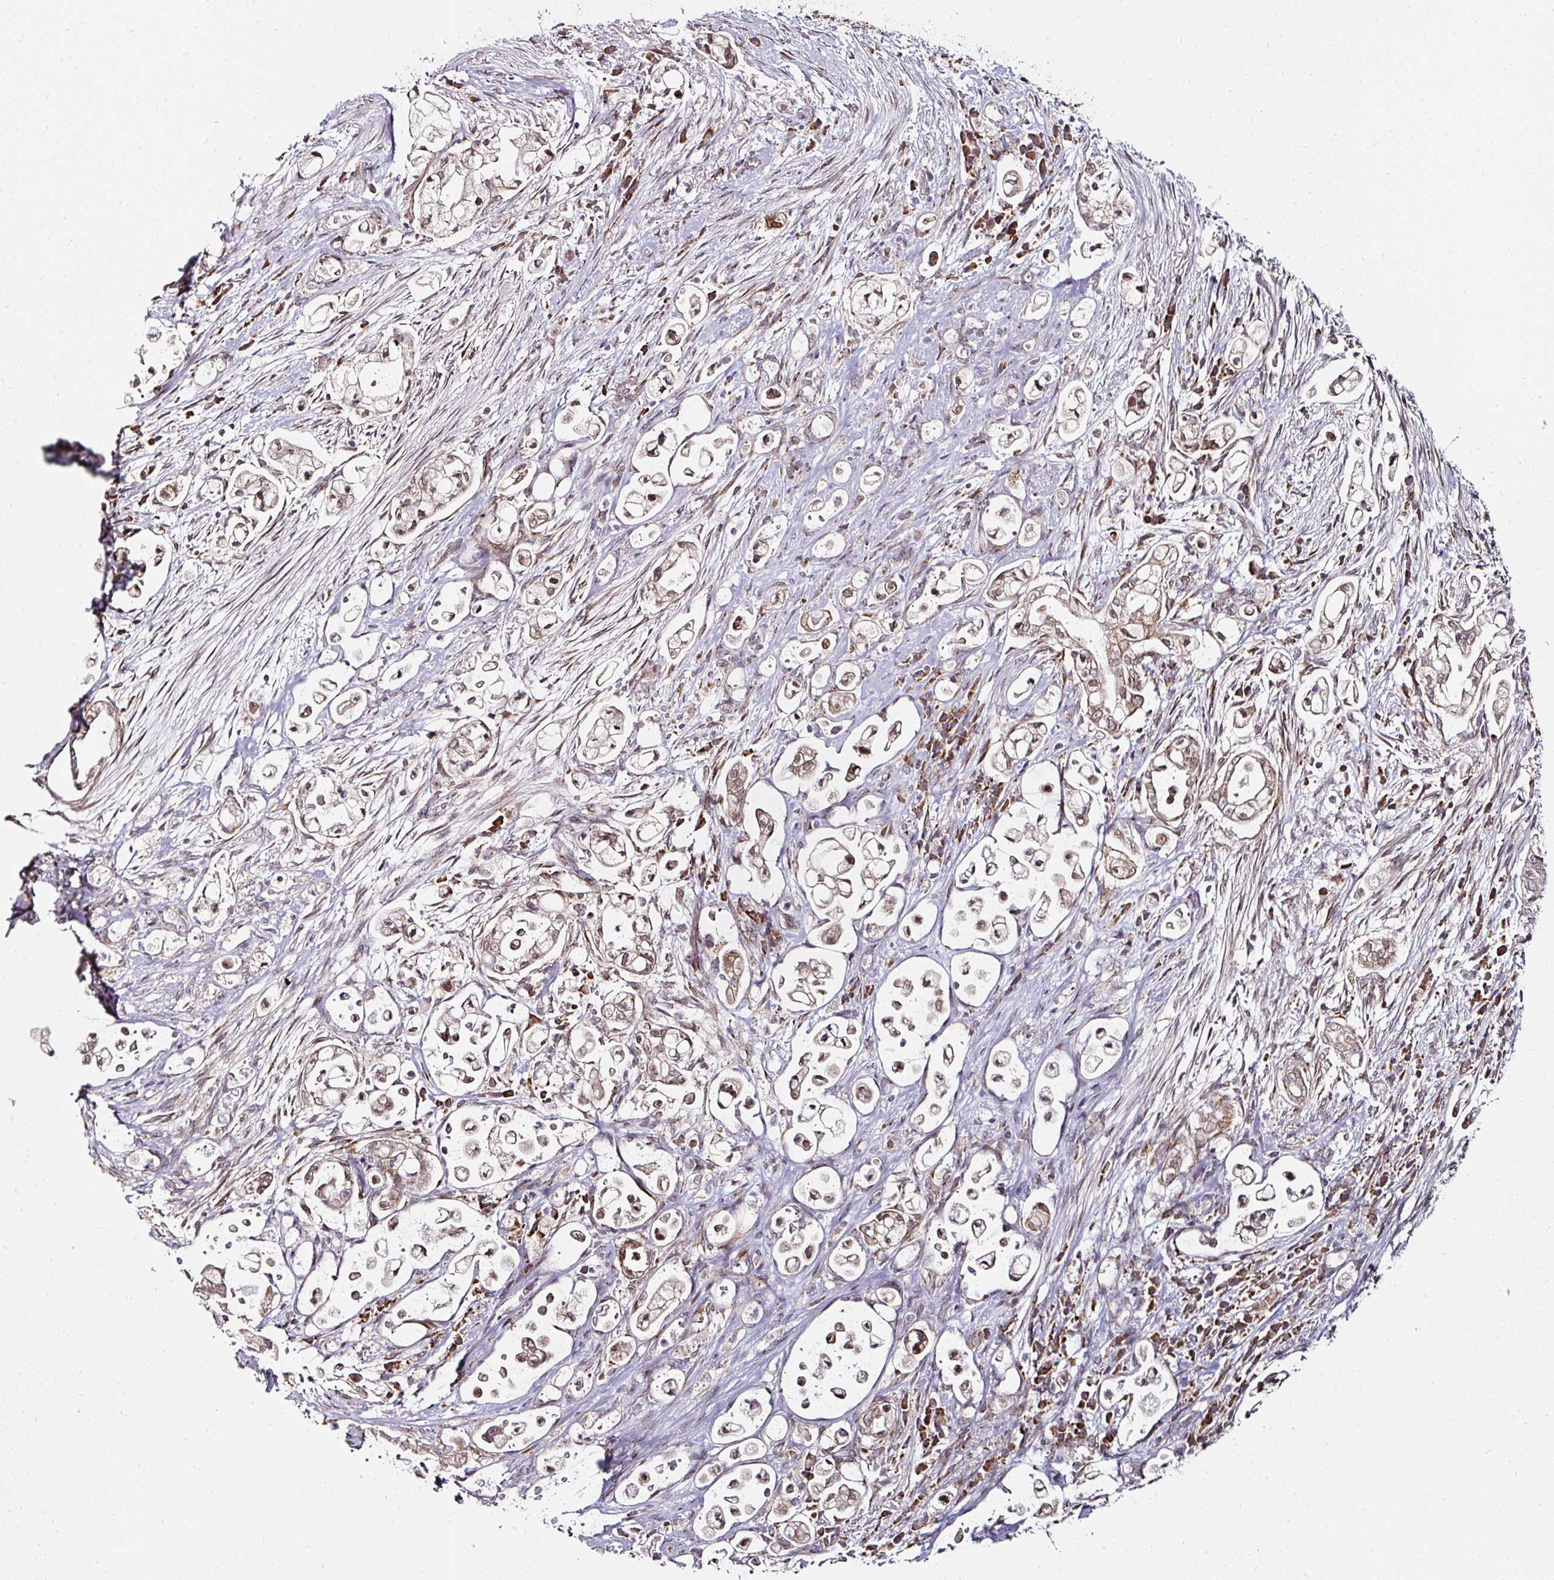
{"staining": {"intensity": "moderate", "quantity": "25%-75%", "location": "cytoplasmic/membranous"}, "tissue": "pancreatic cancer", "cell_type": "Tumor cells", "image_type": "cancer", "snomed": [{"axis": "morphology", "description": "Adenocarcinoma, NOS"}, {"axis": "topography", "description": "Pancreas"}], "caption": "High-power microscopy captured an IHC photomicrograph of pancreatic cancer (adenocarcinoma), revealing moderate cytoplasmic/membranous staining in approximately 25%-75% of tumor cells.", "gene": "APOLD1", "patient": {"sex": "female", "age": 69}}